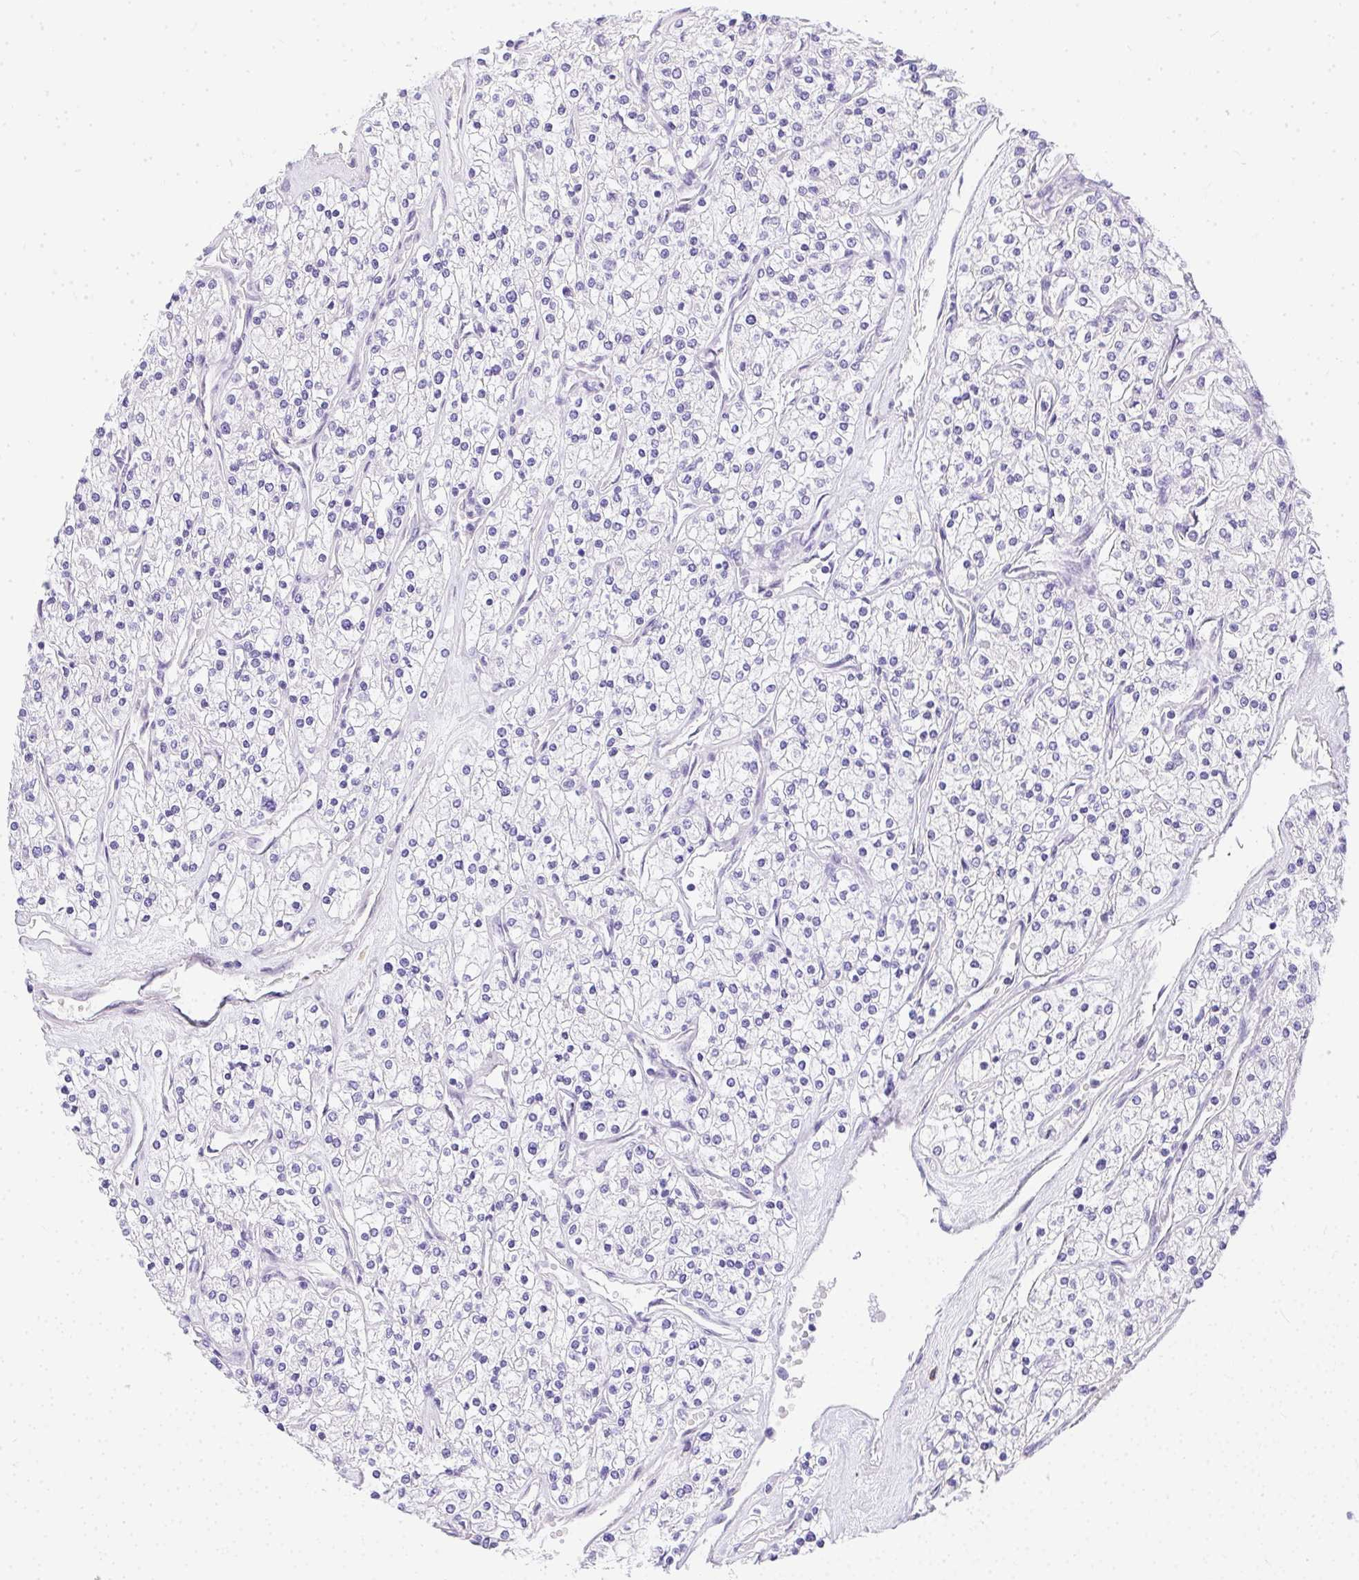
{"staining": {"intensity": "negative", "quantity": "none", "location": "none"}, "tissue": "renal cancer", "cell_type": "Tumor cells", "image_type": "cancer", "snomed": [{"axis": "morphology", "description": "Adenocarcinoma, NOS"}, {"axis": "topography", "description": "Kidney"}], "caption": "Immunohistochemistry (IHC) photomicrograph of human adenocarcinoma (renal) stained for a protein (brown), which demonstrates no staining in tumor cells.", "gene": "ADRA2C", "patient": {"sex": "male", "age": 80}}